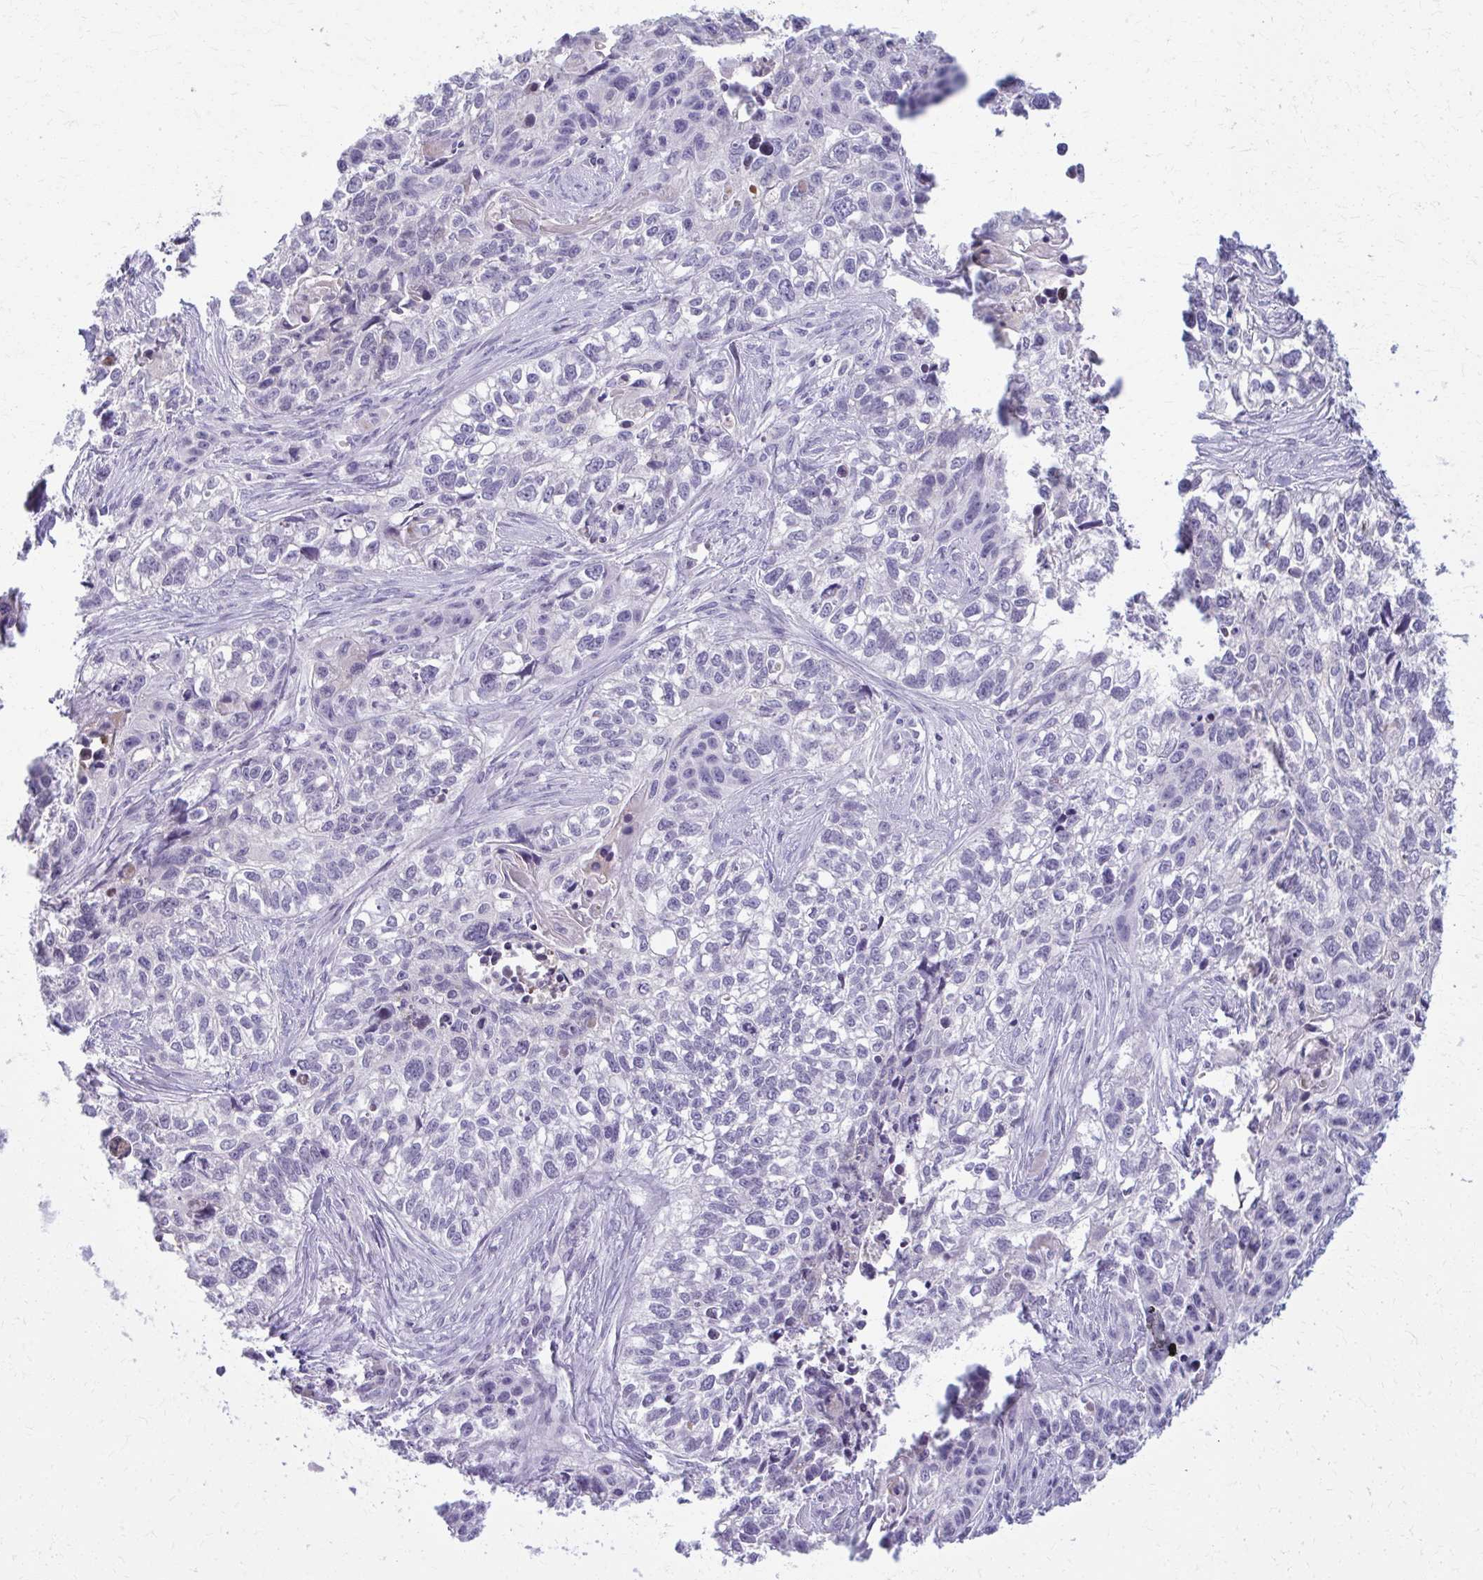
{"staining": {"intensity": "negative", "quantity": "none", "location": "none"}, "tissue": "lung cancer", "cell_type": "Tumor cells", "image_type": "cancer", "snomed": [{"axis": "morphology", "description": "Squamous cell carcinoma, NOS"}, {"axis": "topography", "description": "Lung"}], "caption": "IHC image of neoplastic tissue: human squamous cell carcinoma (lung) stained with DAB displays no significant protein staining in tumor cells.", "gene": "OR4M1", "patient": {"sex": "male", "age": 74}}